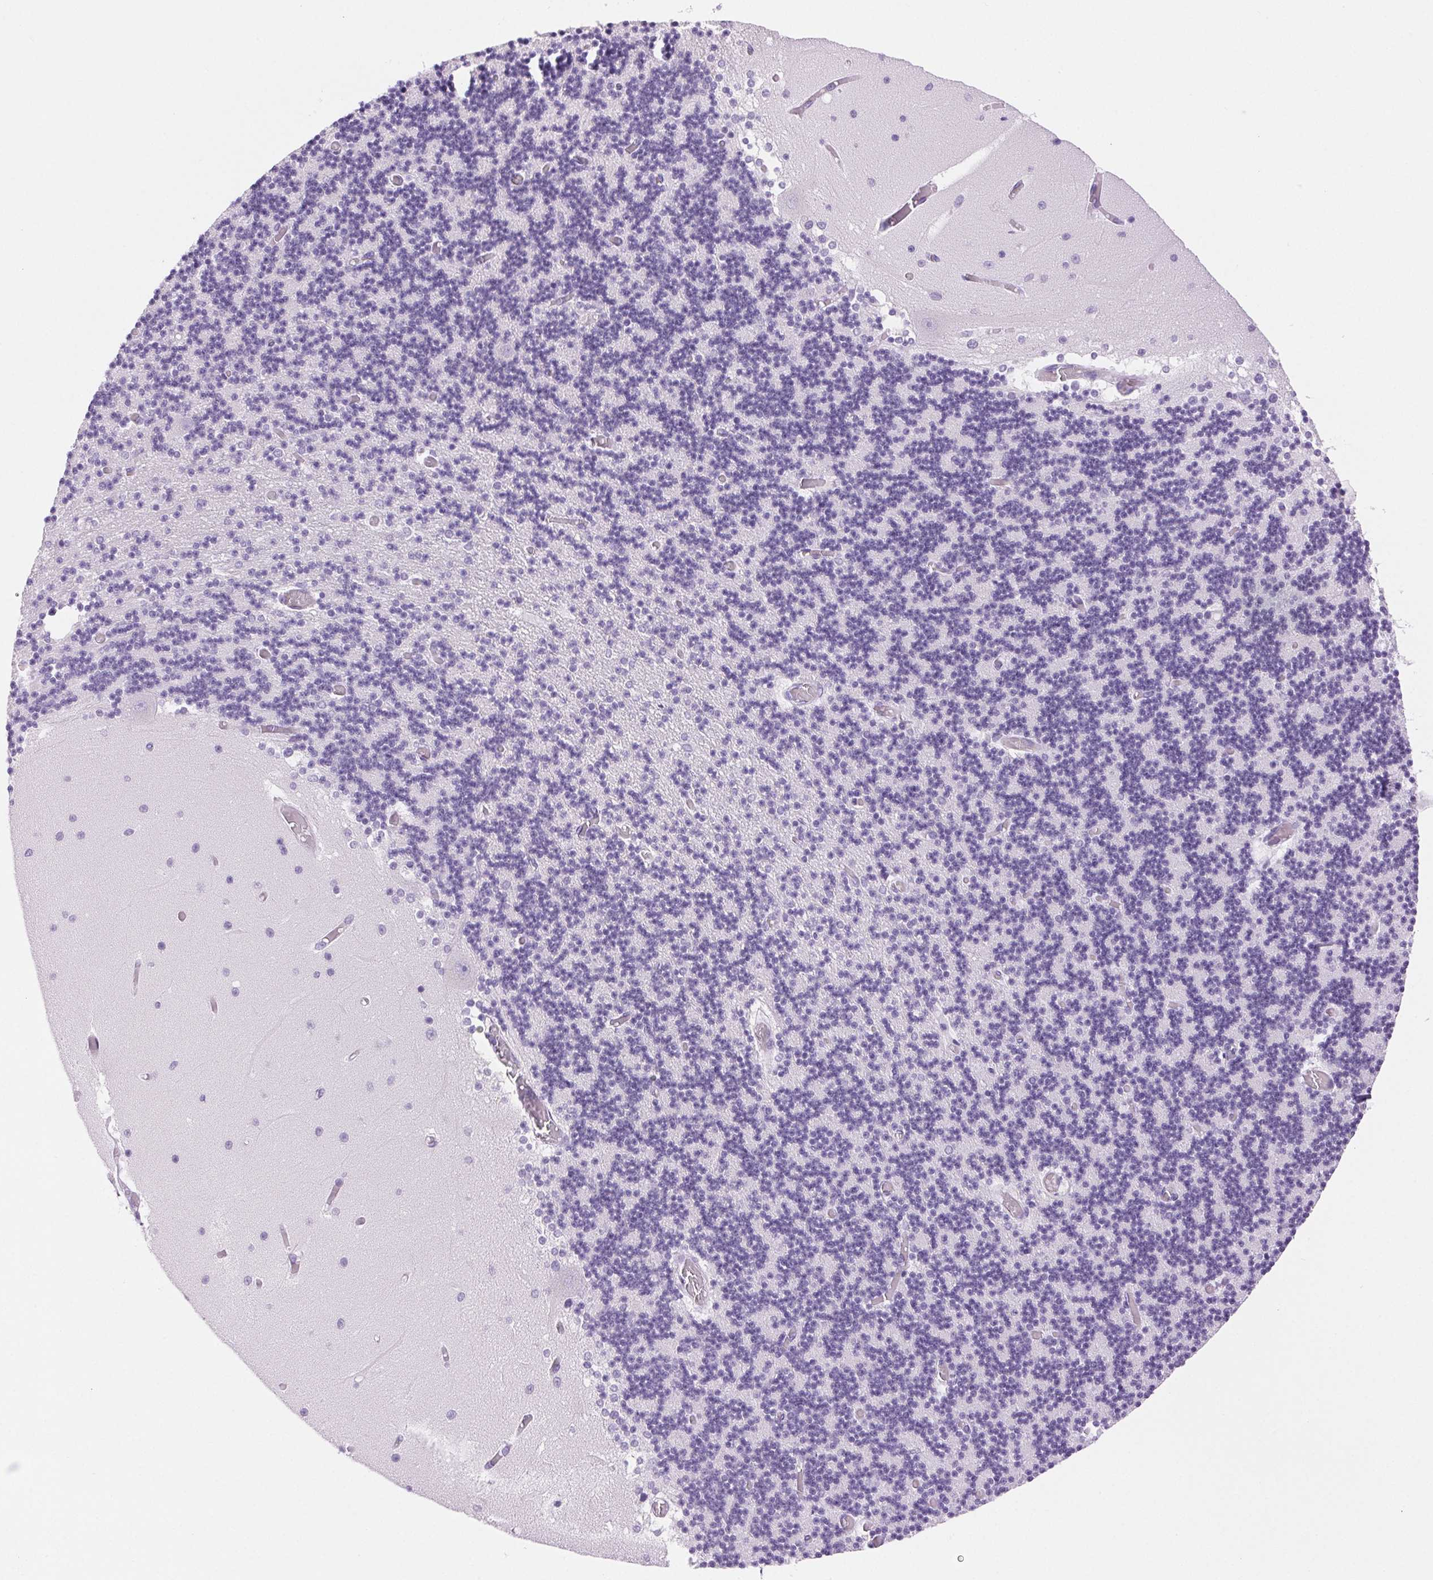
{"staining": {"intensity": "negative", "quantity": "none", "location": "none"}, "tissue": "cerebellum", "cell_type": "Cells in granular layer", "image_type": "normal", "snomed": [{"axis": "morphology", "description": "Normal tissue, NOS"}, {"axis": "topography", "description": "Cerebellum"}], "caption": "DAB (3,3'-diaminobenzidine) immunohistochemical staining of unremarkable human cerebellum shows no significant staining in cells in granular layer.", "gene": "SERPINB3", "patient": {"sex": "female", "age": 28}}